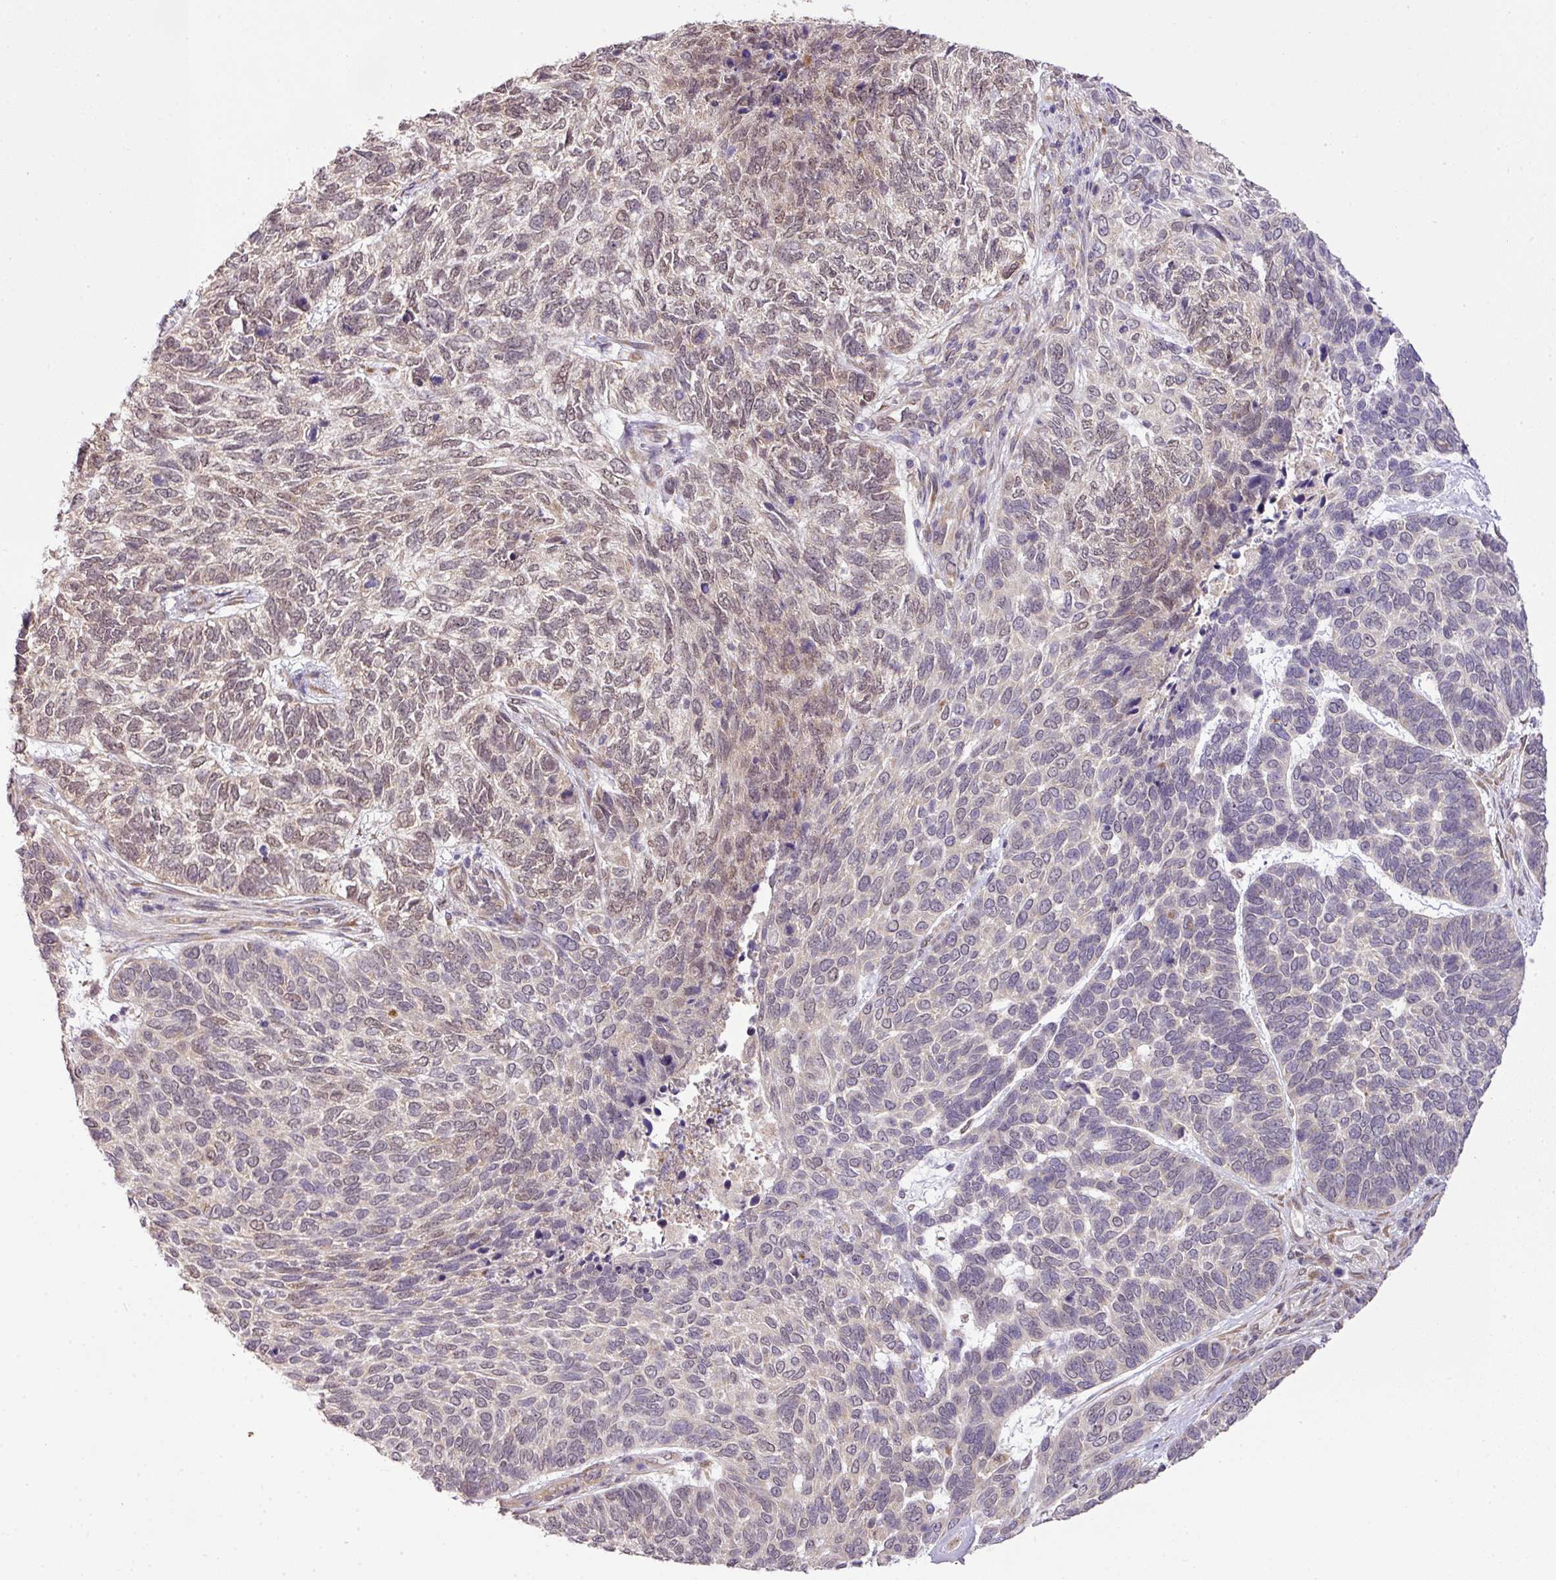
{"staining": {"intensity": "weak", "quantity": "<25%", "location": "nuclear"}, "tissue": "skin cancer", "cell_type": "Tumor cells", "image_type": "cancer", "snomed": [{"axis": "morphology", "description": "Basal cell carcinoma"}, {"axis": "topography", "description": "Skin"}], "caption": "A high-resolution image shows immunohistochemistry staining of basal cell carcinoma (skin), which shows no significant positivity in tumor cells. The staining is performed using DAB (3,3'-diaminobenzidine) brown chromogen with nuclei counter-stained in using hematoxylin.", "gene": "DNAAF4", "patient": {"sex": "female", "age": 65}}